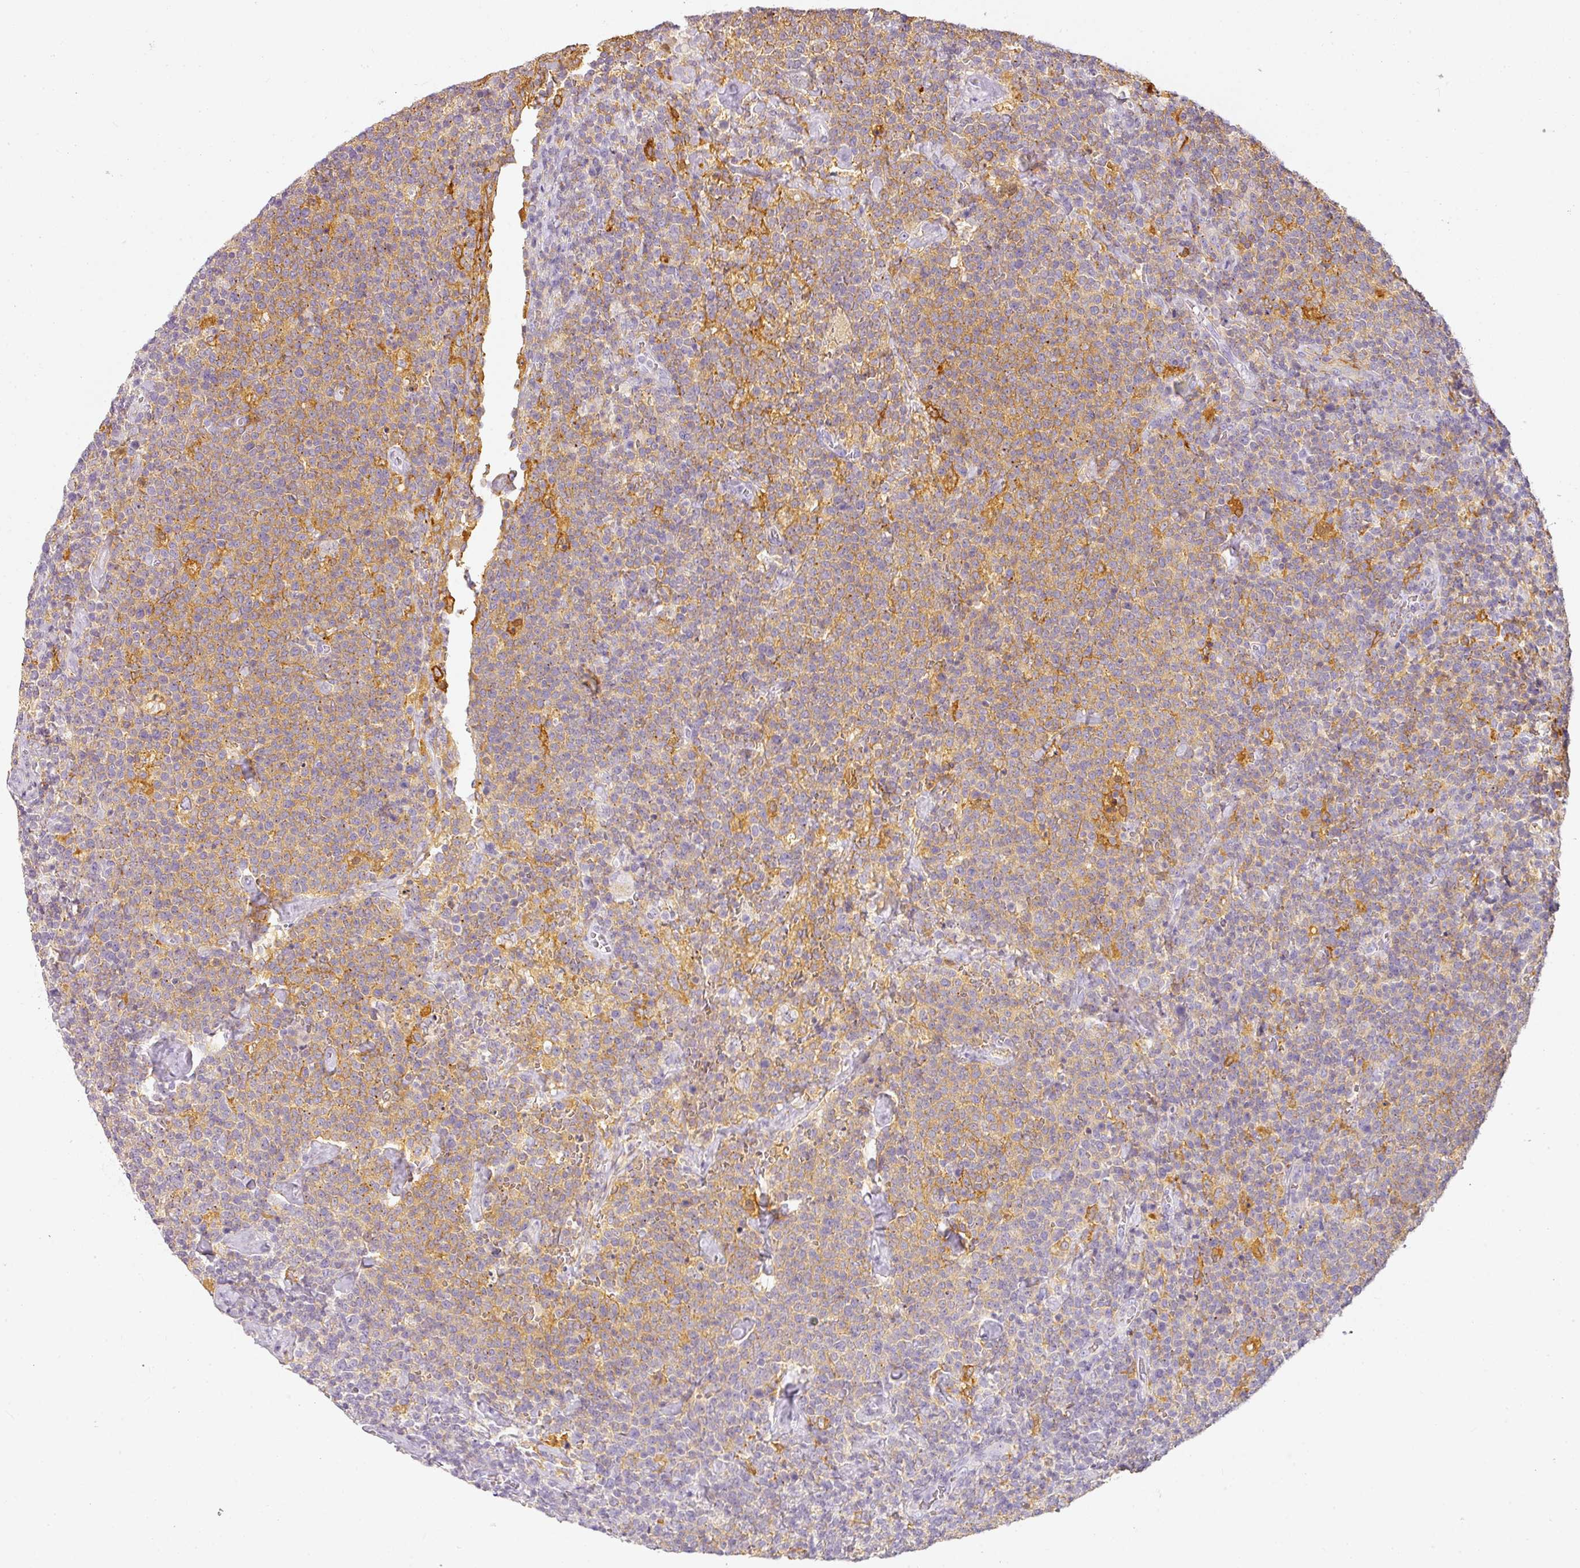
{"staining": {"intensity": "moderate", "quantity": "25%-75%", "location": "cytoplasmic/membranous"}, "tissue": "lymphoma", "cell_type": "Tumor cells", "image_type": "cancer", "snomed": [{"axis": "morphology", "description": "Malignant lymphoma, non-Hodgkin's type, High grade"}, {"axis": "topography", "description": "Lymph node"}], "caption": "Tumor cells reveal moderate cytoplasmic/membranous staining in about 25%-75% of cells in lymphoma.", "gene": "TMEM42", "patient": {"sex": "male", "age": 61}}